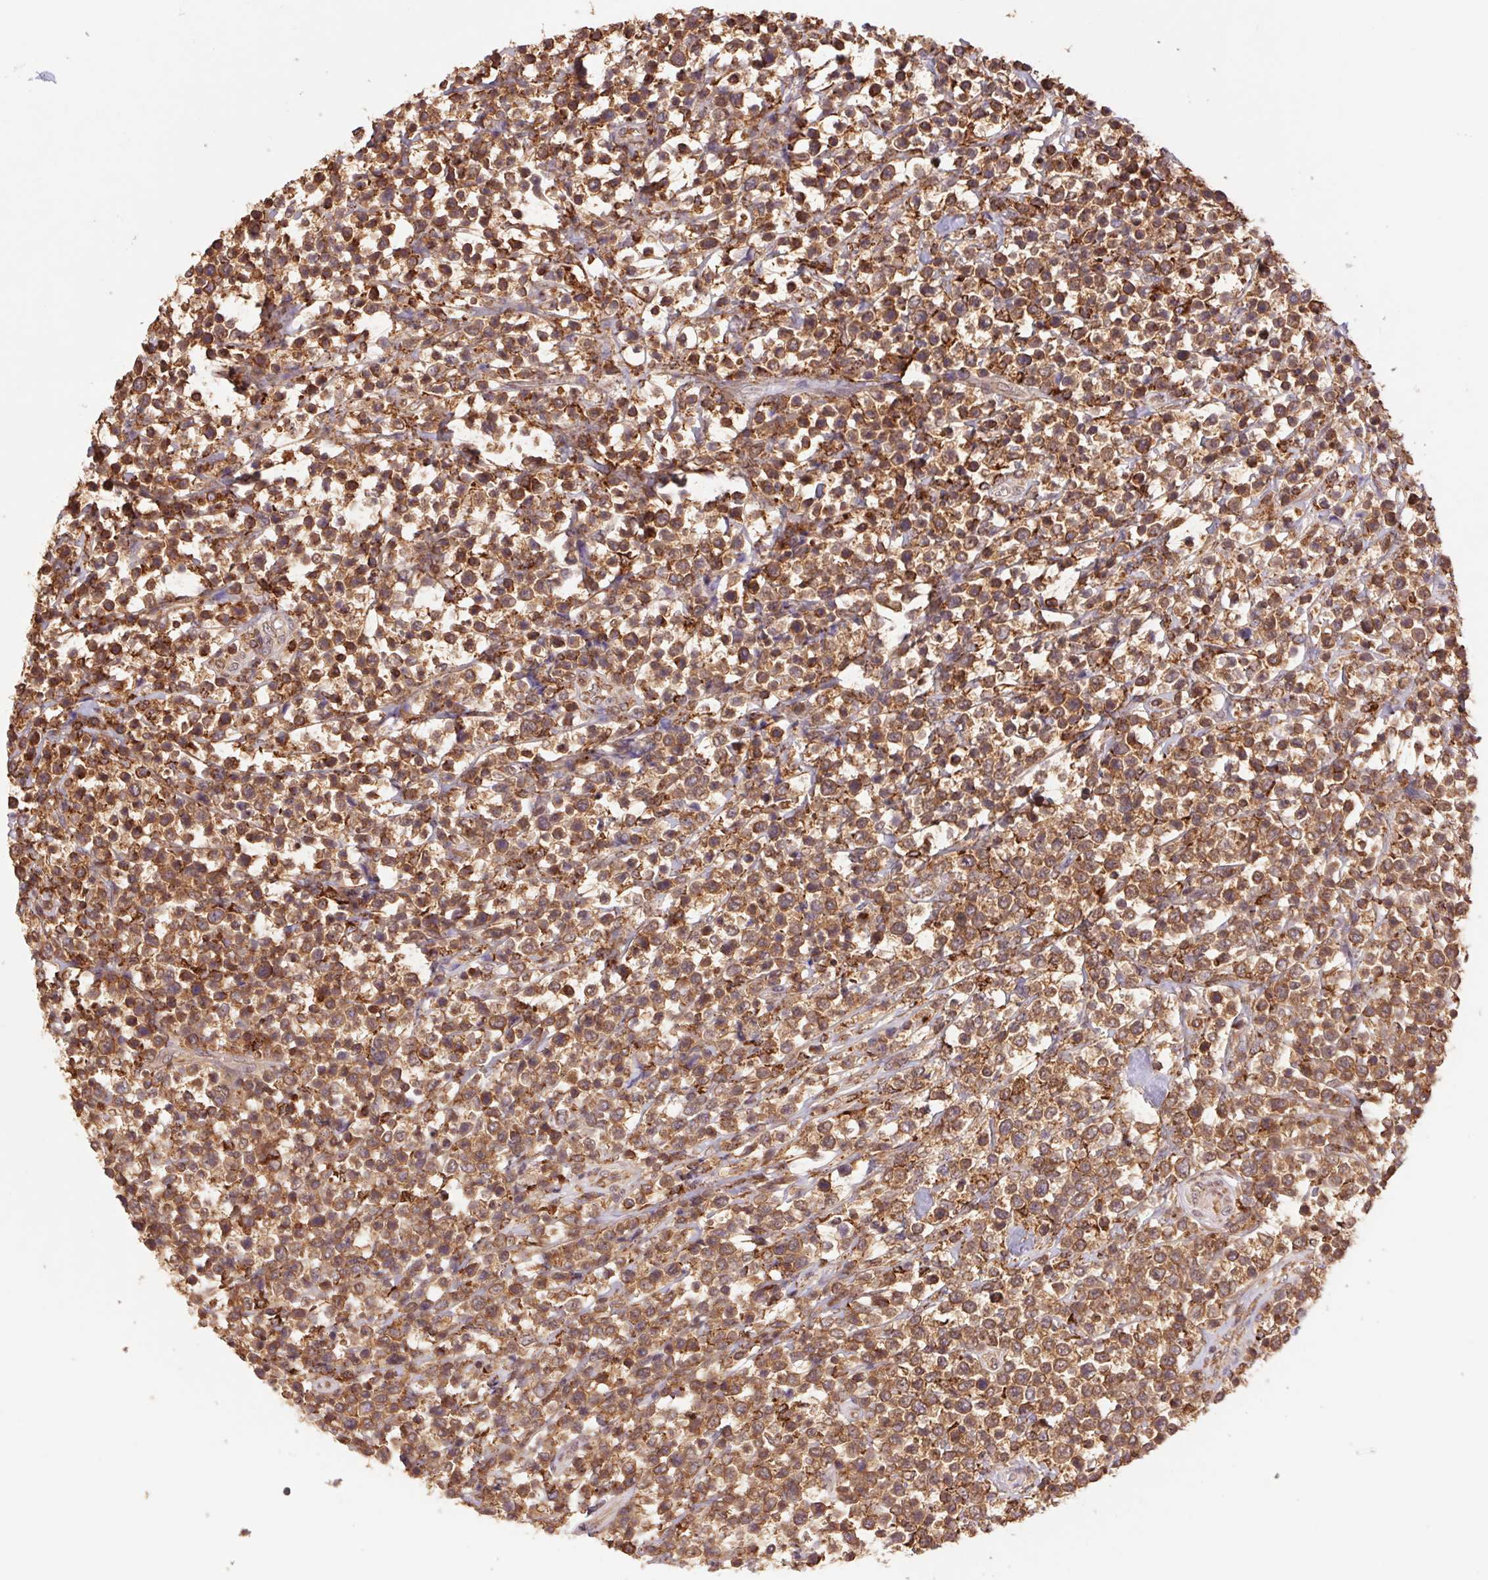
{"staining": {"intensity": "moderate", "quantity": ">75%", "location": "cytoplasmic/membranous"}, "tissue": "lymphoma", "cell_type": "Tumor cells", "image_type": "cancer", "snomed": [{"axis": "morphology", "description": "Malignant lymphoma, non-Hodgkin's type, High grade"}, {"axis": "topography", "description": "Soft tissue"}], "caption": "IHC photomicrograph of high-grade malignant lymphoma, non-Hodgkin's type stained for a protein (brown), which reveals medium levels of moderate cytoplasmic/membranous positivity in approximately >75% of tumor cells.", "gene": "URM1", "patient": {"sex": "female", "age": 56}}